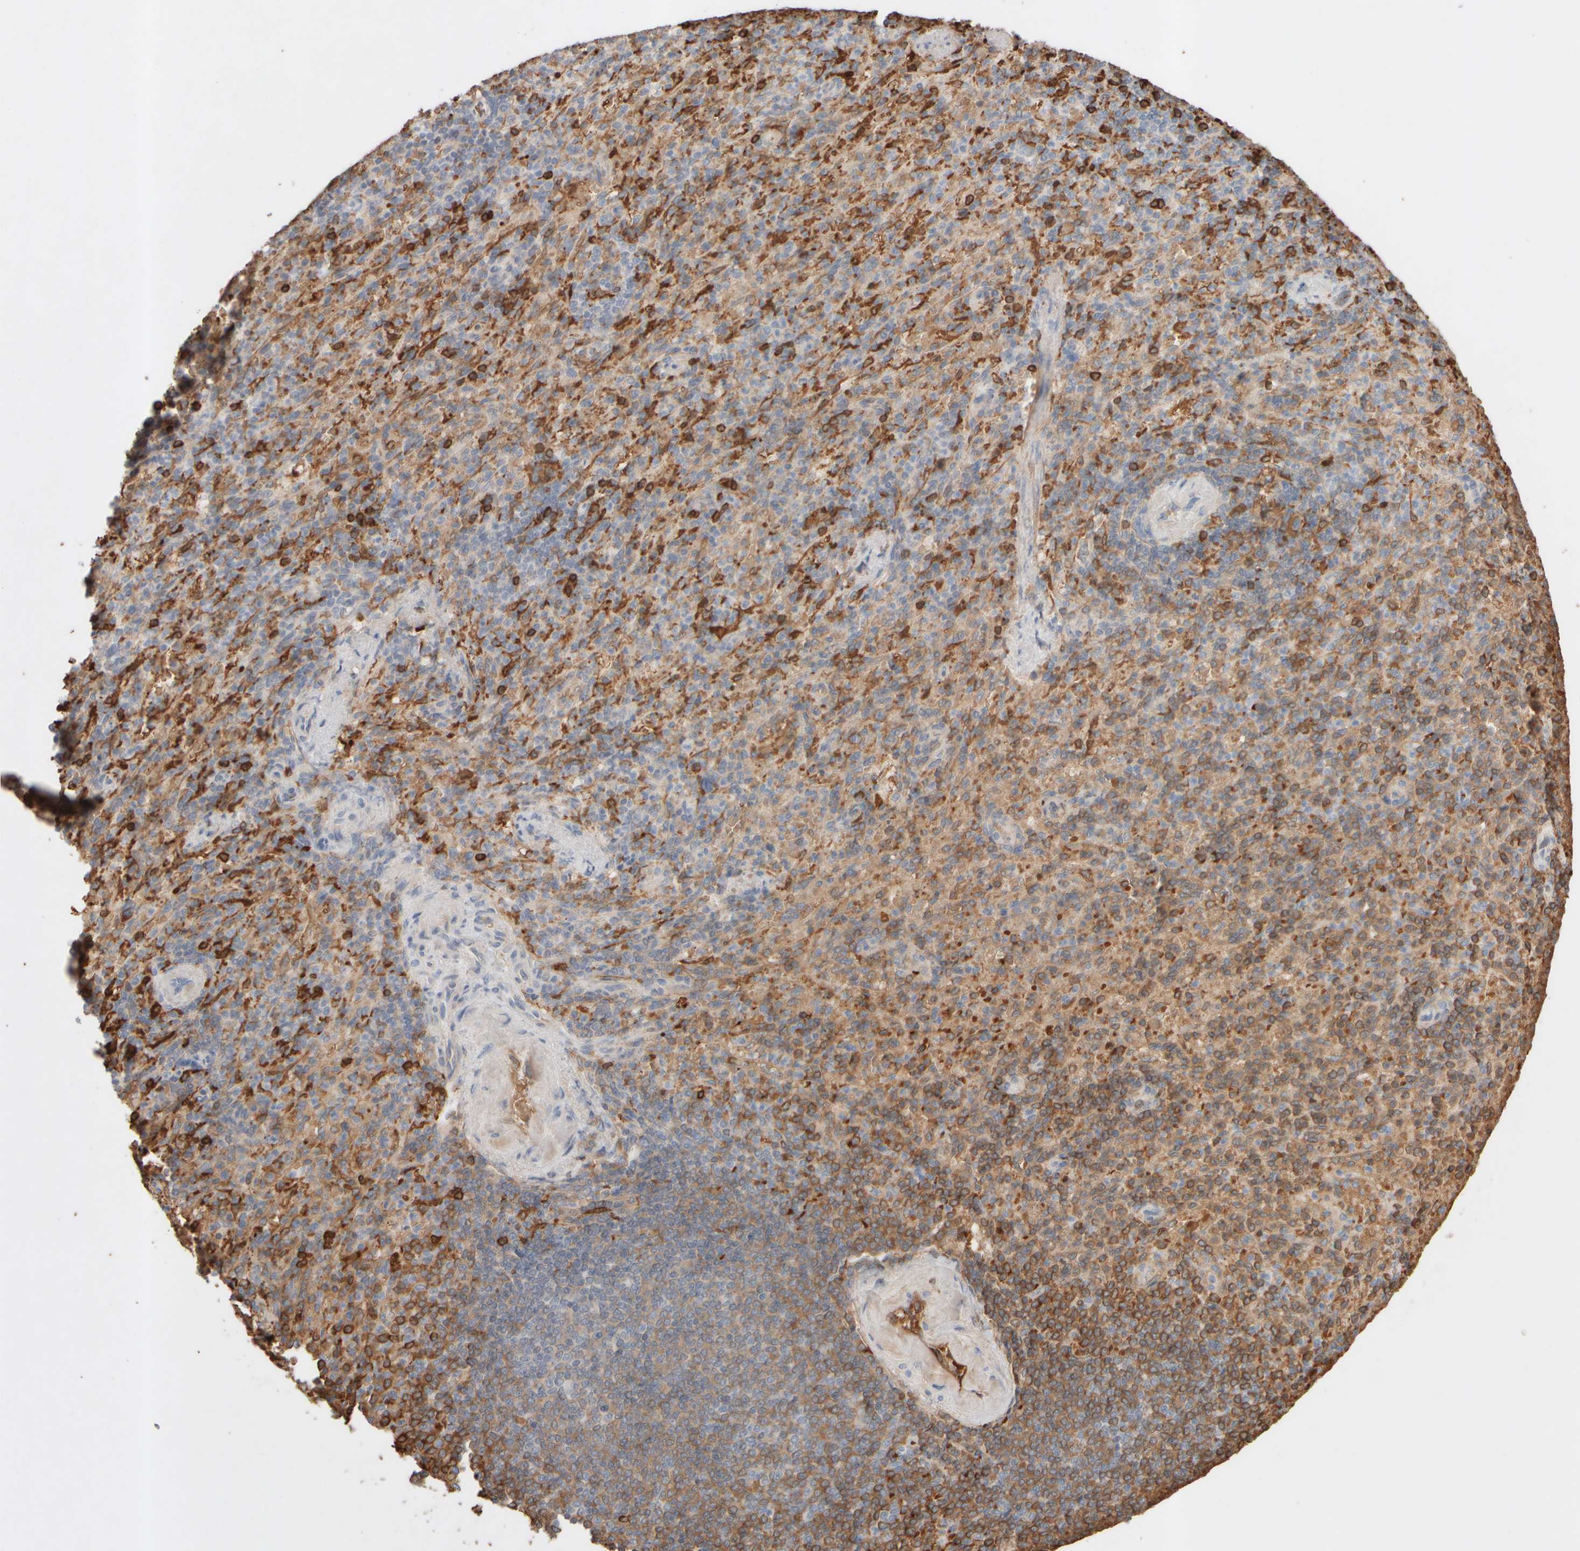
{"staining": {"intensity": "moderate", "quantity": "25%-75%", "location": "cytoplasmic/membranous"}, "tissue": "spleen", "cell_type": "Cells in red pulp", "image_type": "normal", "snomed": [{"axis": "morphology", "description": "Normal tissue, NOS"}, {"axis": "topography", "description": "Spleen"}], "caption": "High-magnification brightfield microscopy of unremarkable spleen stained with DAB (brown) and counterstained with hematoxylin (blue). cells in red pulp exhibit moderate cytoplasmic/membranous staining is seen in about25%-75% of cells.", "gene": "MST1", "patient": {"sex": "female", "age": 74}}